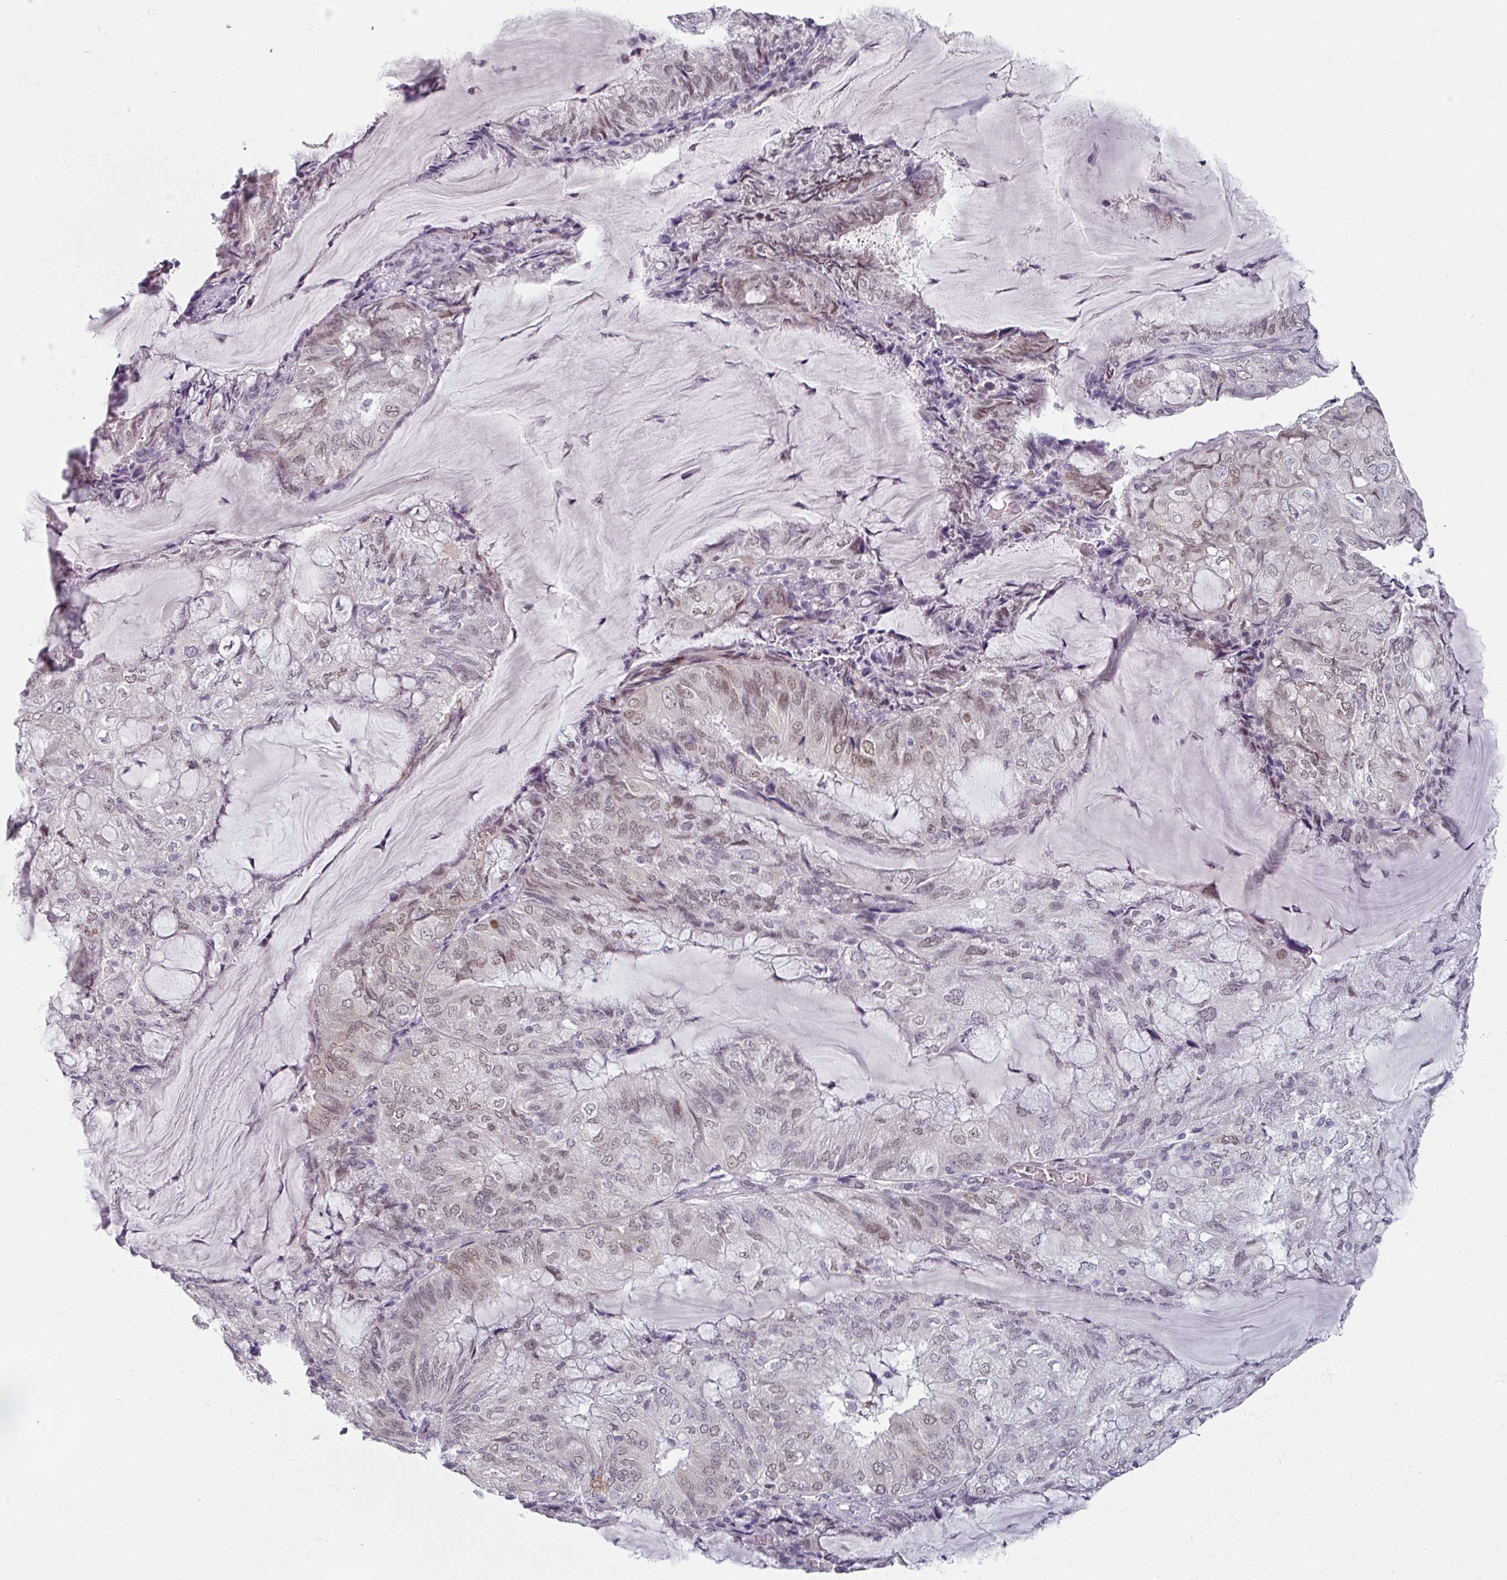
{"staining": {"intensity": "moderate", "quantity": "25%-75%", "location": "nuclear"}, "tissue": "endometrial cancer", "cell_type": "Tumor cells", "image_type": "cancer", "snomed": [{"axis": "morphology", "description": "Adenocarcinoma, NOS"}, {"axis": "topography", "description": "Endometrium"}], "caption": "Immunohistochemical staining of adenocarcinoma (endometrial) reveals medium levels of moderate nuclear positivity in approximately 25%-75% of tumor cells.", "gene": "RIPOR3", "patient": {"sex": "female", "age": 81}}